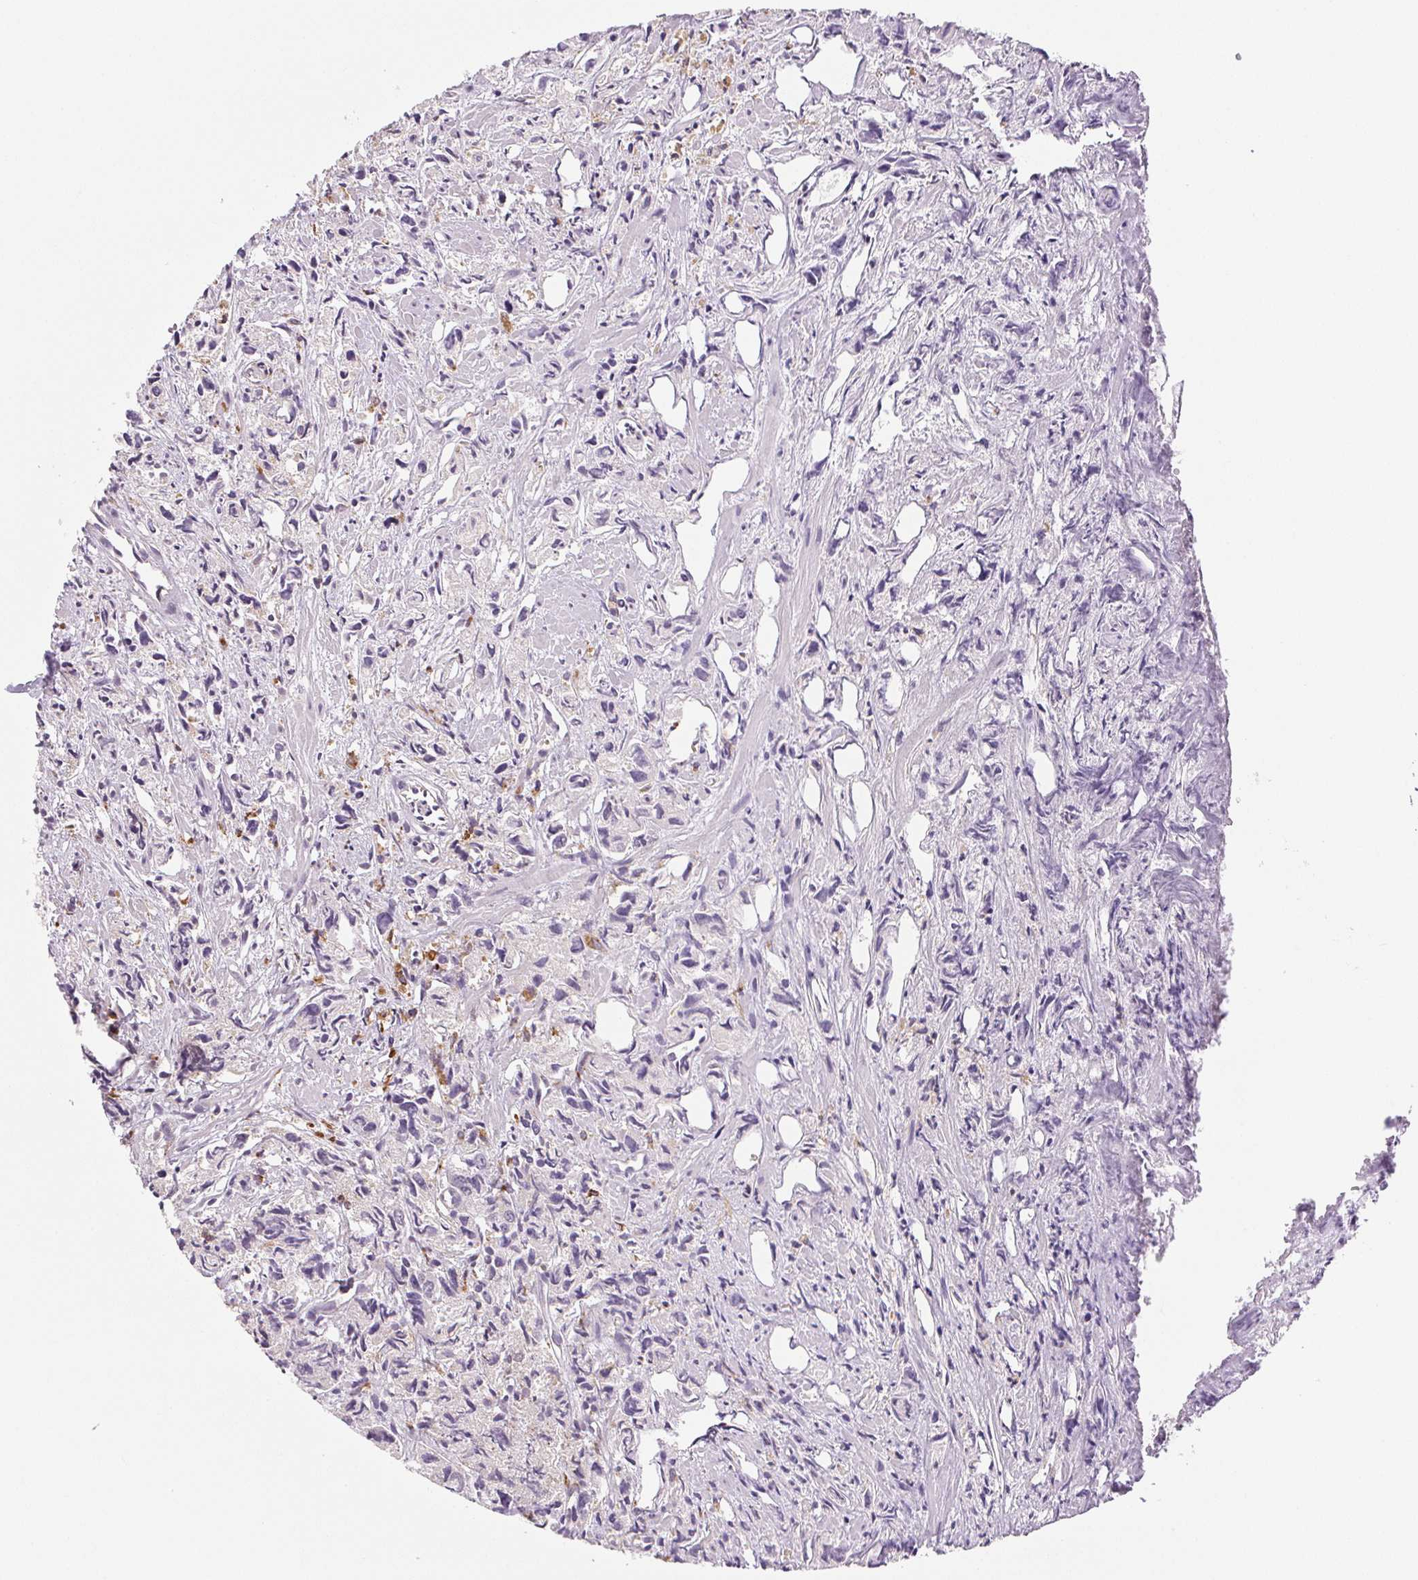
{"staining": {"intensity": "negative", "quantity": "none", "location": "none"}, "tissue": "prostate cancer", "cell_type": "Tumor cells", "image_type": "cancer", "snomed": [{"axis": "morphology", "description": "Adenocarcinoma, High grade"}, {"axis": "topography", "description": "Prostate"}], "caption": "A micrograph of prostate cancer (adenocarcinoma (high-grade)) stained for a protein displays no brown staining in tumor cells.", "gene": "LIPA", "patient": {"sex": "male", "age": 58}}